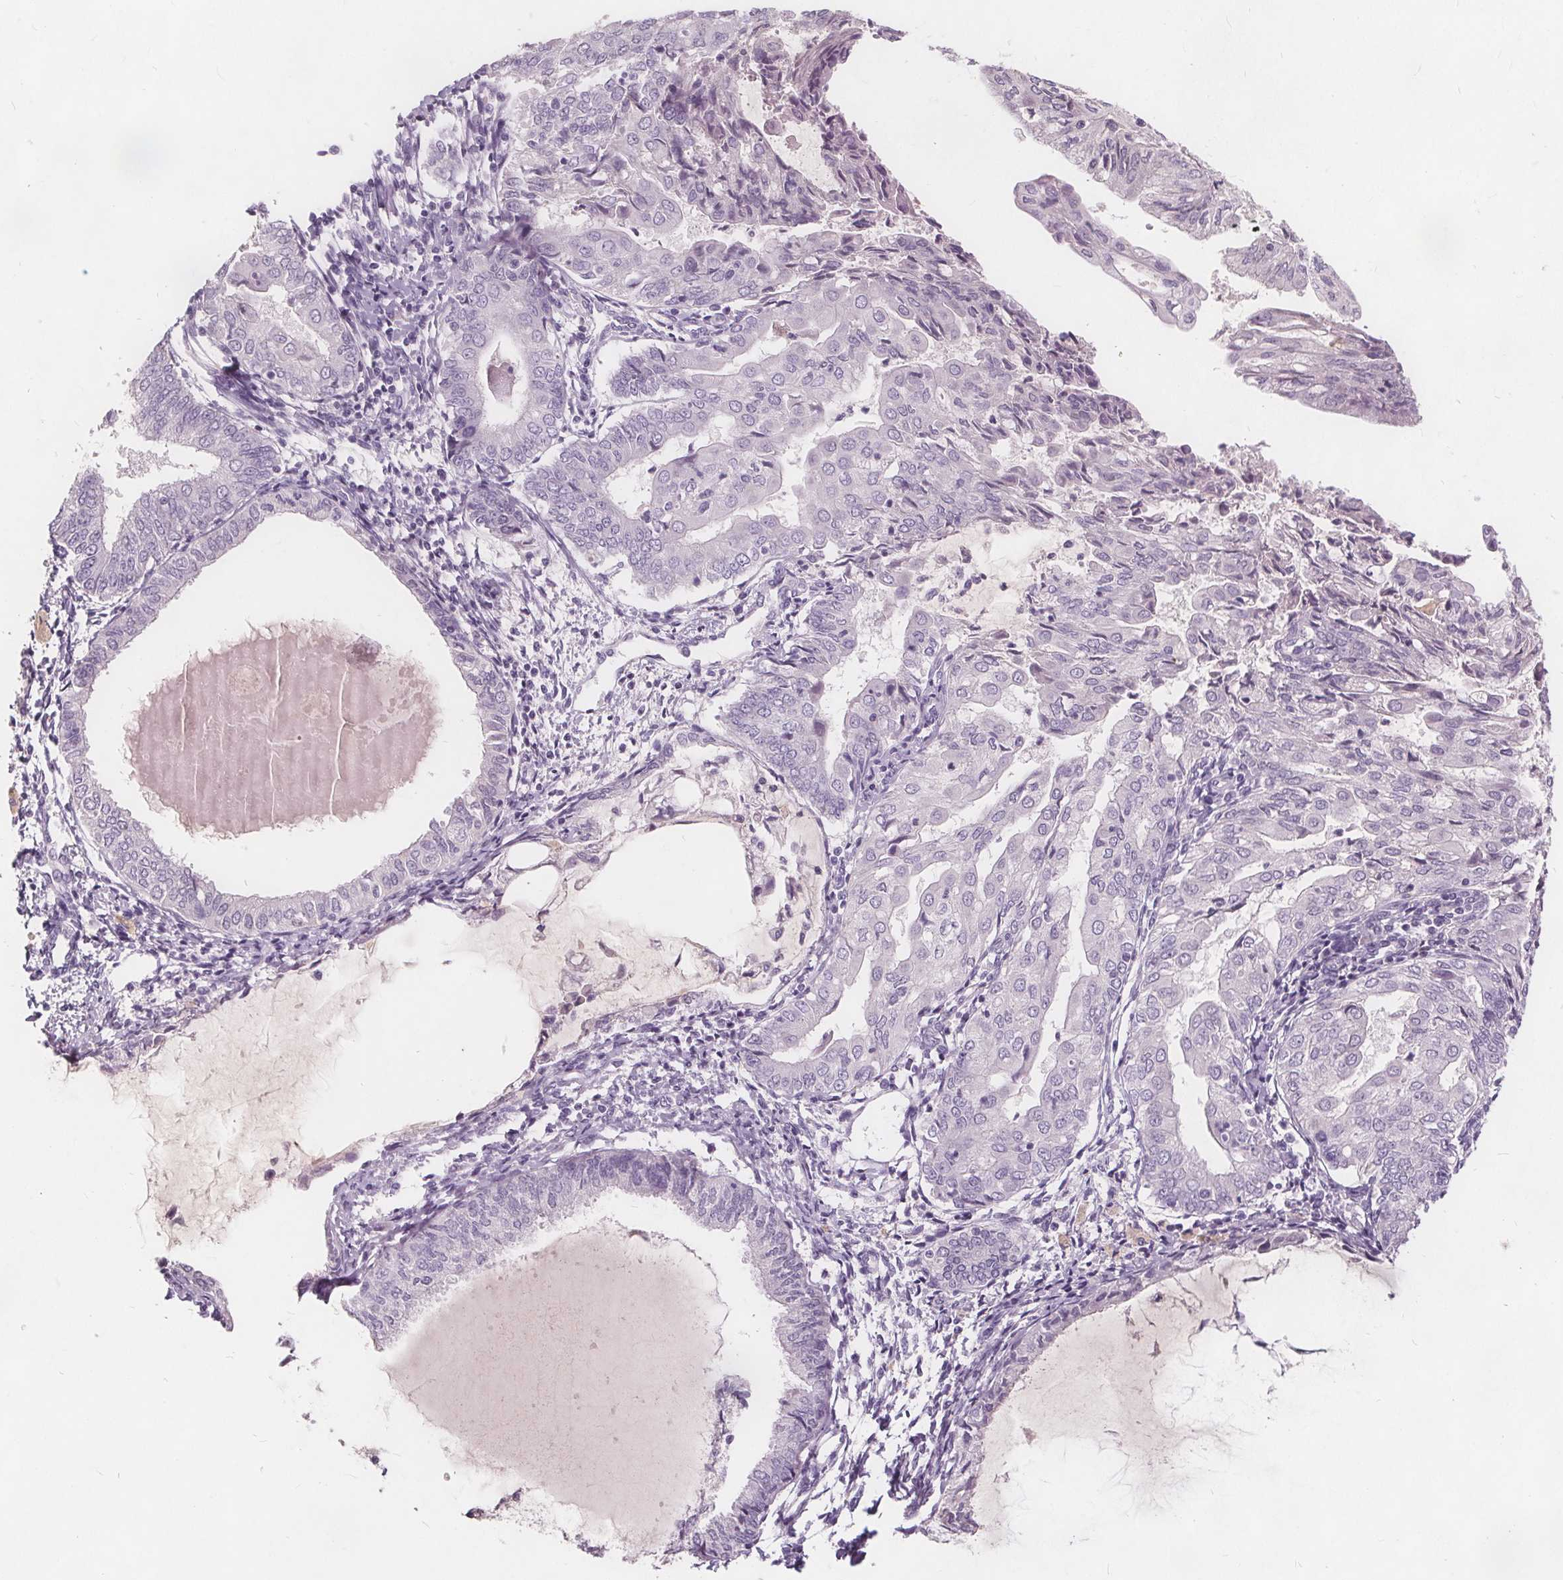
{"staining": {"intensity": "negative", "quantity": "none", "location": "none"}, "tissue": "endometrial cancer", "cell_type": "Tumor cells", "image_type": "cancer", "snomed": [{"axis": "morphology", "description": "Adenocarcinoma, NOS"}, {"axis": "topography", "description": "Endometrium"}], "caption": "Immunohistochemistry (IHC) micrograph of neoplastic tissue: human endometrial adenocarcinoma stained with DAB (3,3'-diaminobenzidine) displays no significant protein staining in tumor cells.", "gene": "PLA2G2E", "patient": {"sex": "female", "age": 68}}